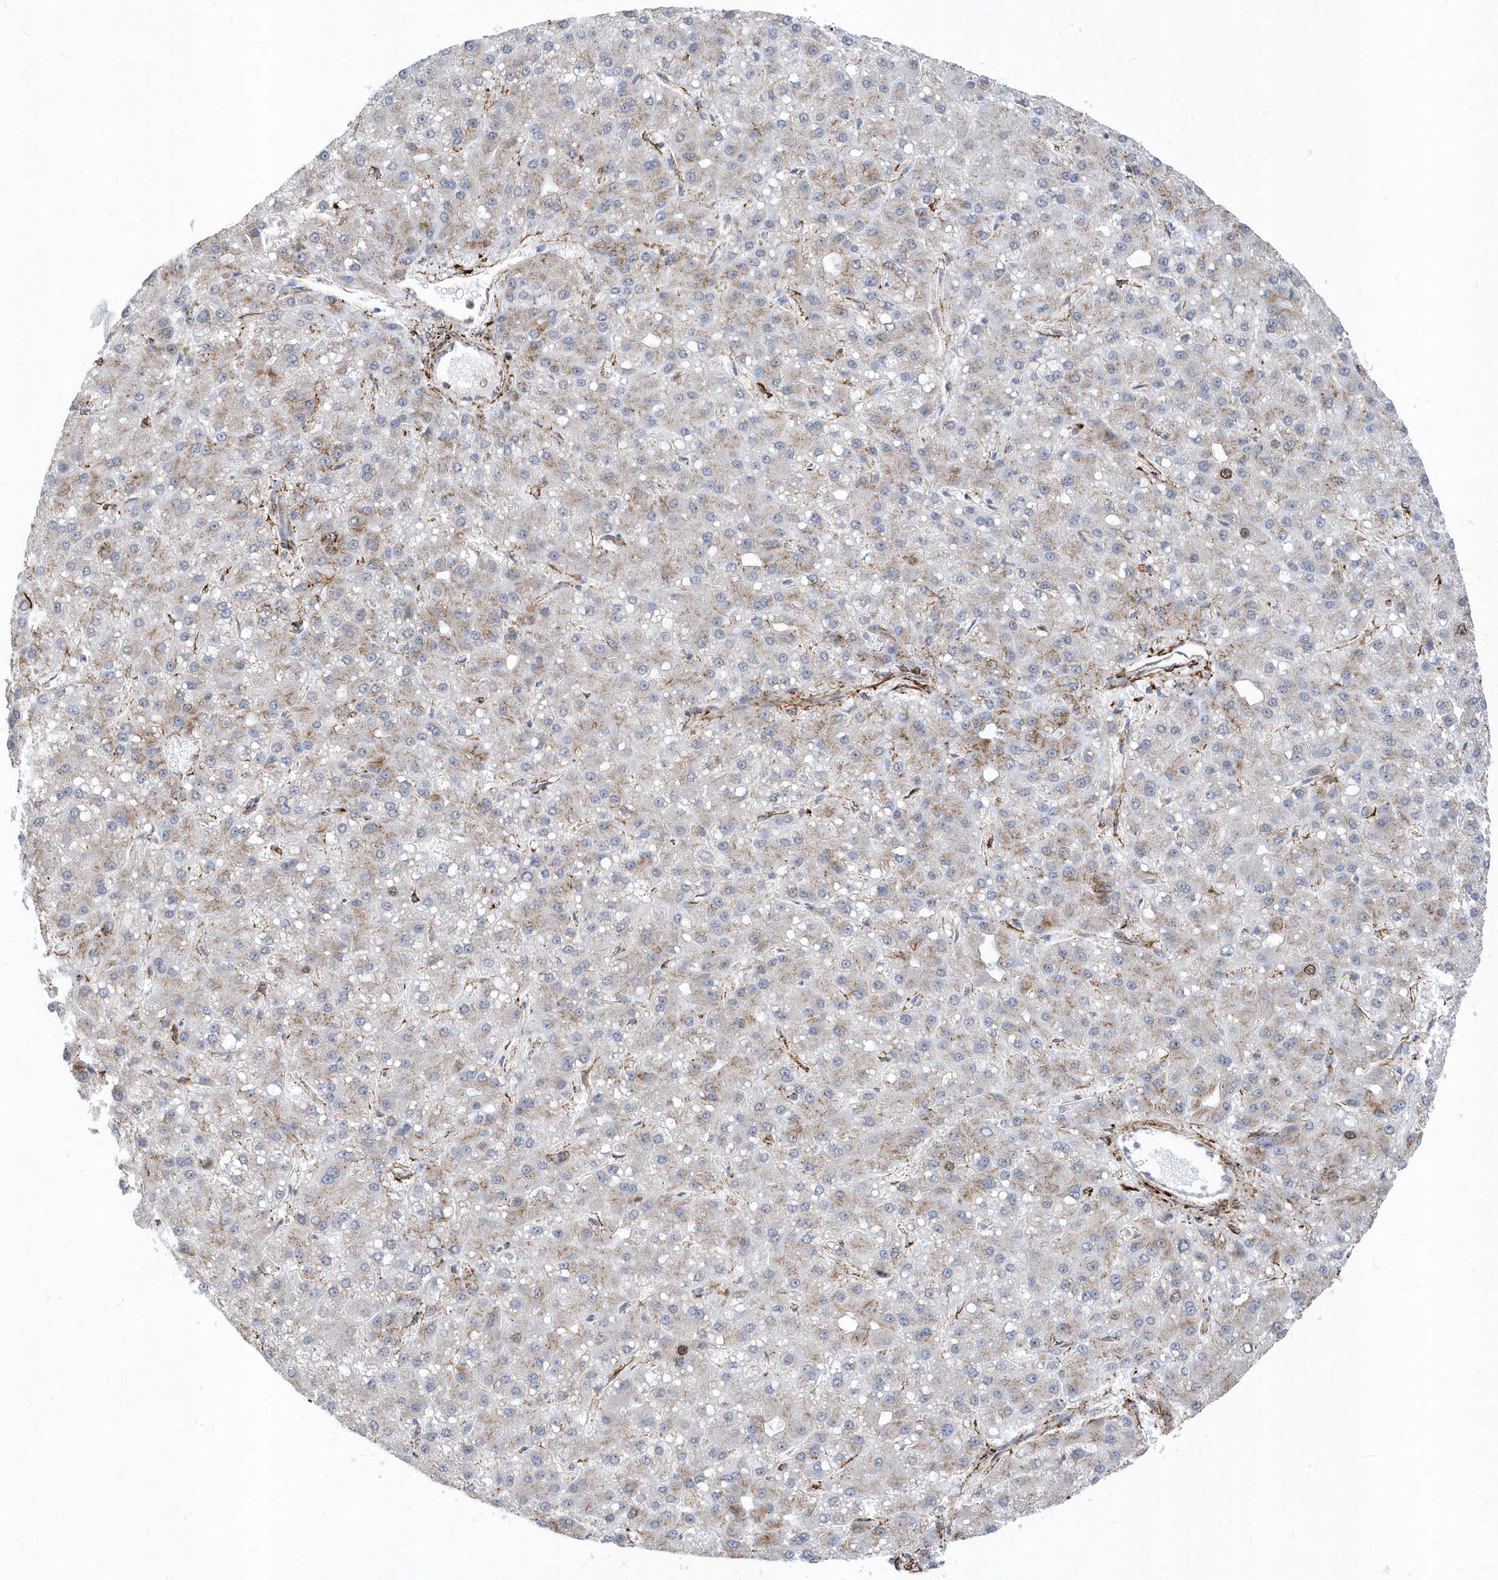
{"staining": {"intensity": "weak", "quantity": "25%-75%", "location": "cytoplasmic/membranous"}, "tissue": "liver cancer", "cell_type": "Tumor cells", "image_type": "cancer", "snomed": [{"axis": "morphology", "description": "Carcinoma, Hepatocellular, NOS"}, {"axis": "topography", "description": "Liver"}], "caption": "High-power microscopy captured an immunohistochemistry (IHC) histopathology image of hepatocellular carcinoma (liver), revealing weak cytoplasmic/membranous expression in approximately 25%-75% of tumor cells.", "gene": "HRH4", "patient": {"sex": "male", "age": 67}}